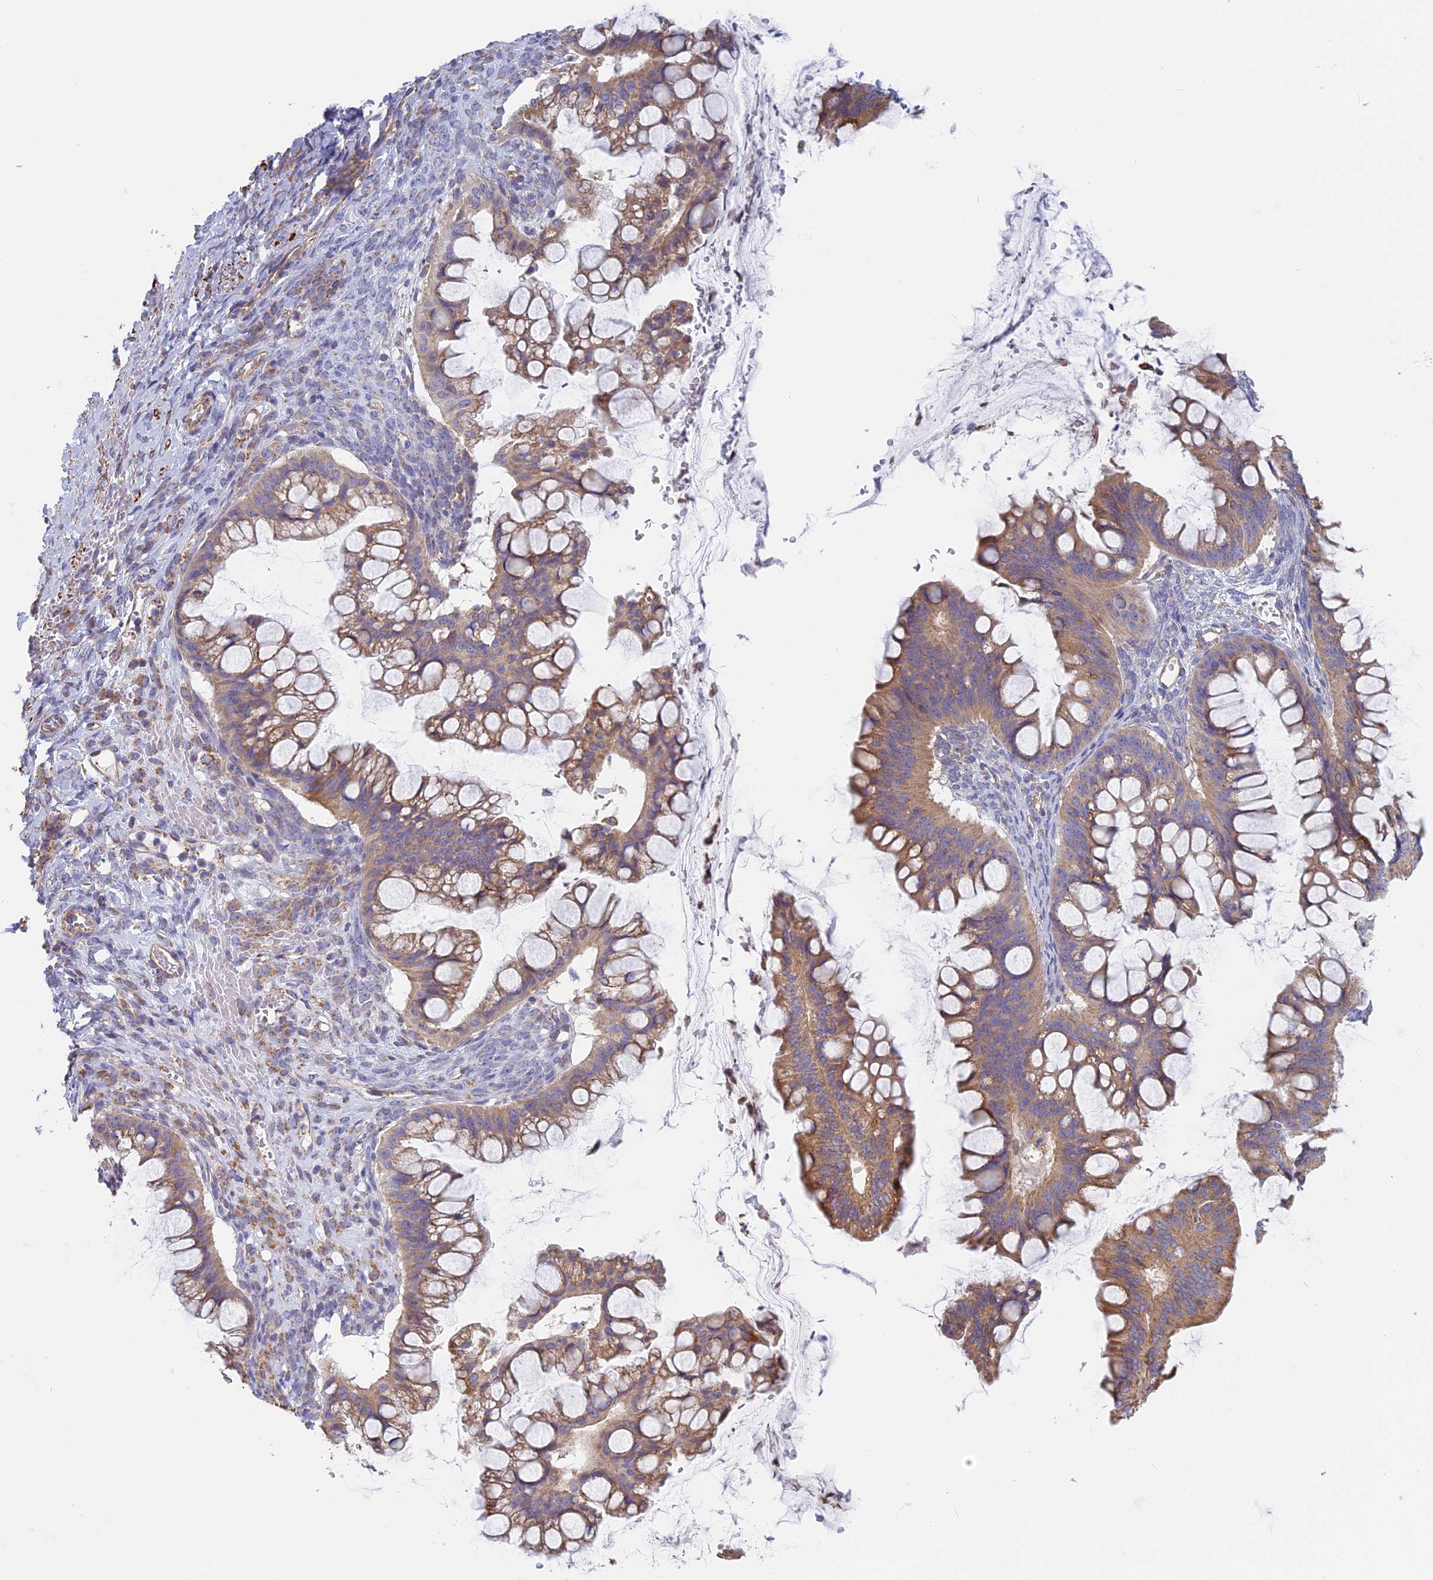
{"staining": {"intensity": "moderate", "quantity": "25%-75%", "location": "cytoplasmic/membranous"}, "tissue": "ovarian cancer", "cell_type": "Tumor cells", "image_type": "cancer", "snomed": [{"axis": "morphology", "description": "Cystadenocarcinoma, mucinous, NOS"}, {"axis": "topography", "description": "Ovary"}], "caption": "Ovarian cancer tissue shows moderate cytoplasmic/membranous staining in approximately 25%-75% of tumor cells, visualized by immunohistochemistry.", "gene": "DDA1", "patient": {"sex": "female", "age": 73}}